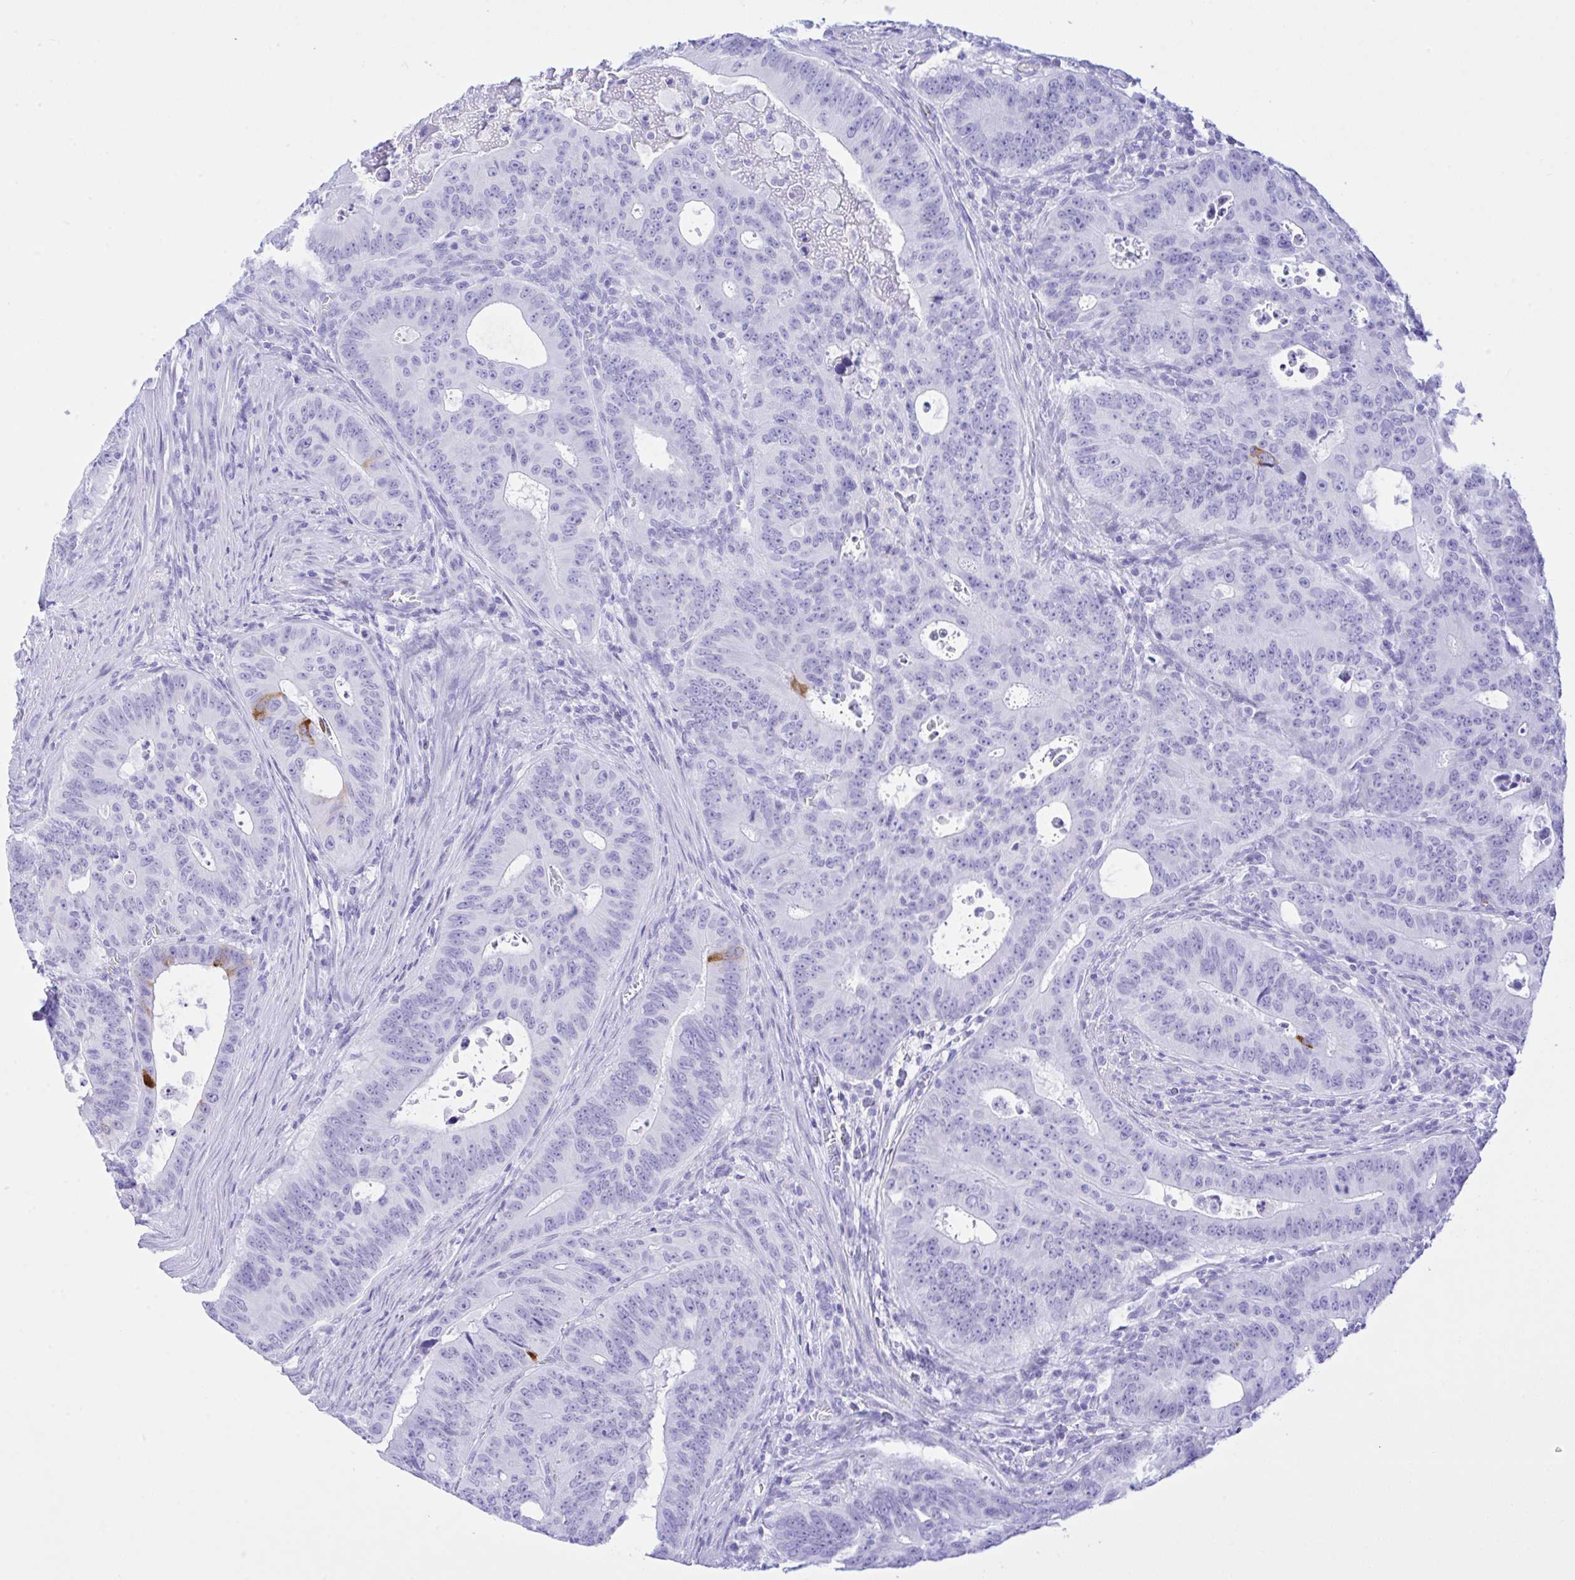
{"staining": {"intensity": "strong", "quantity": "<25%", "location": "cytoplasmic/membranous"}, "tissue": "colorectal cancer", "cell_type": "Tumor cells", "image_type": "cancer", "snomed": [{"axis": "morphology", "description": "Adenocarcinoma, NOS"}, {"axis": "topography", "description": "Colon"}], "caption": "Colorectal cancer was stained to show a protein in brown. There is medium levels of strong cytoplasmic/membranous staining in about <25% of tumor cells. (Stains: DAB (3,3'-diaminobenzidine) in brown, nuclei in blue, Microscopy: brightfield microscopy at high magnification).", "gene": "SELENOV", "patient": {"sex": "male", "age": 62}}